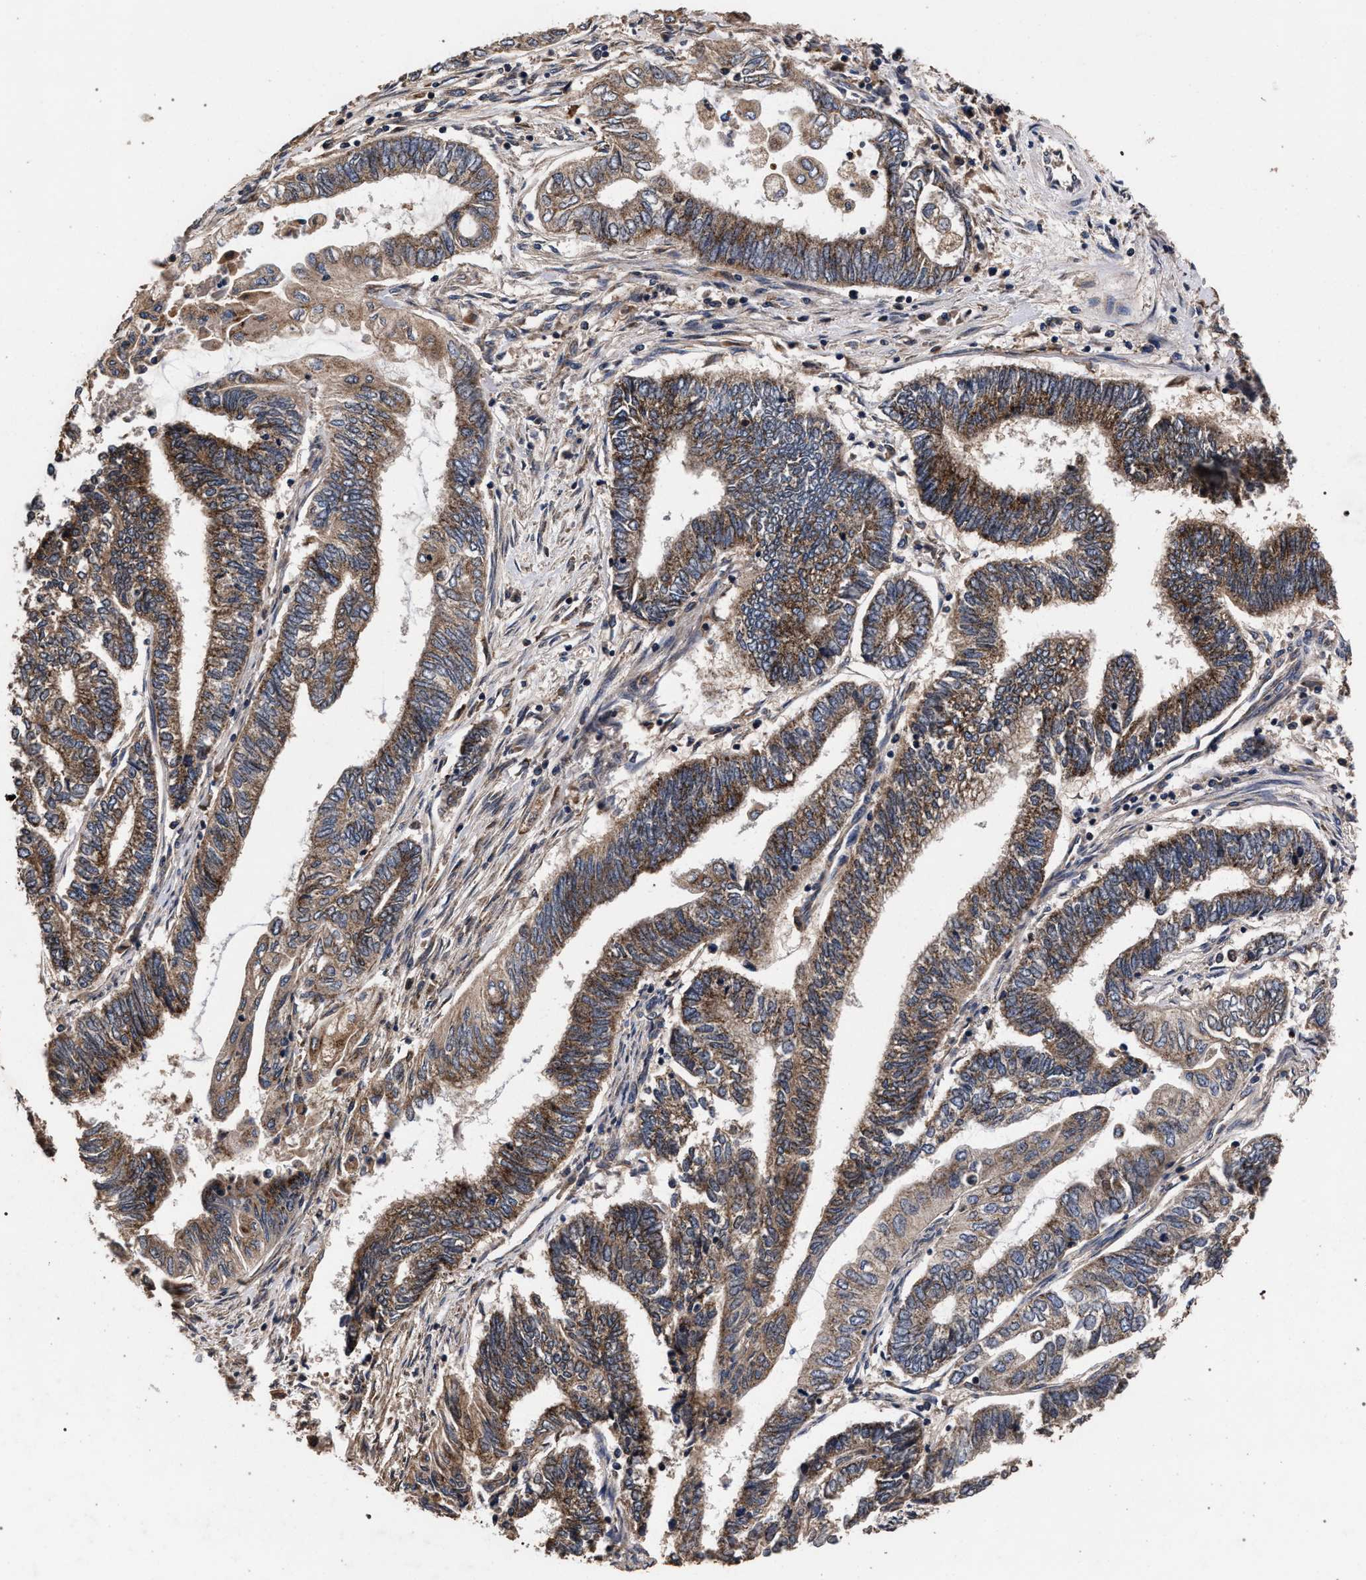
{"staining": {"intensity": "moderate", "quantity": ">75%", "location": "cytoplasmic/membranous"}, "tissue": "endometrial cancer", "cell_type": "Tumor cells", "image_type": "cancer", "snomed": [{"axis": "morphology", "description": "Adenocarcinoma, NOS"}, {"axis": "topography", "description": "Uterus"}, {"axis": "topography", "description": "Endometrium"}], "caption": "Immunohistochemistry (IHC) photomicrograph of neoplastic tissue: human endometrial cancer stained using immunohistochemistry (IHC) displays medium levels of moderate protein expression localized specifically in the cytoplasmic/membranous of tumor cells, appearing as a cytoplasmic/membranous brown color.", "gene": "ACOX1", "patient": {"sex": "female", "age": 70}}